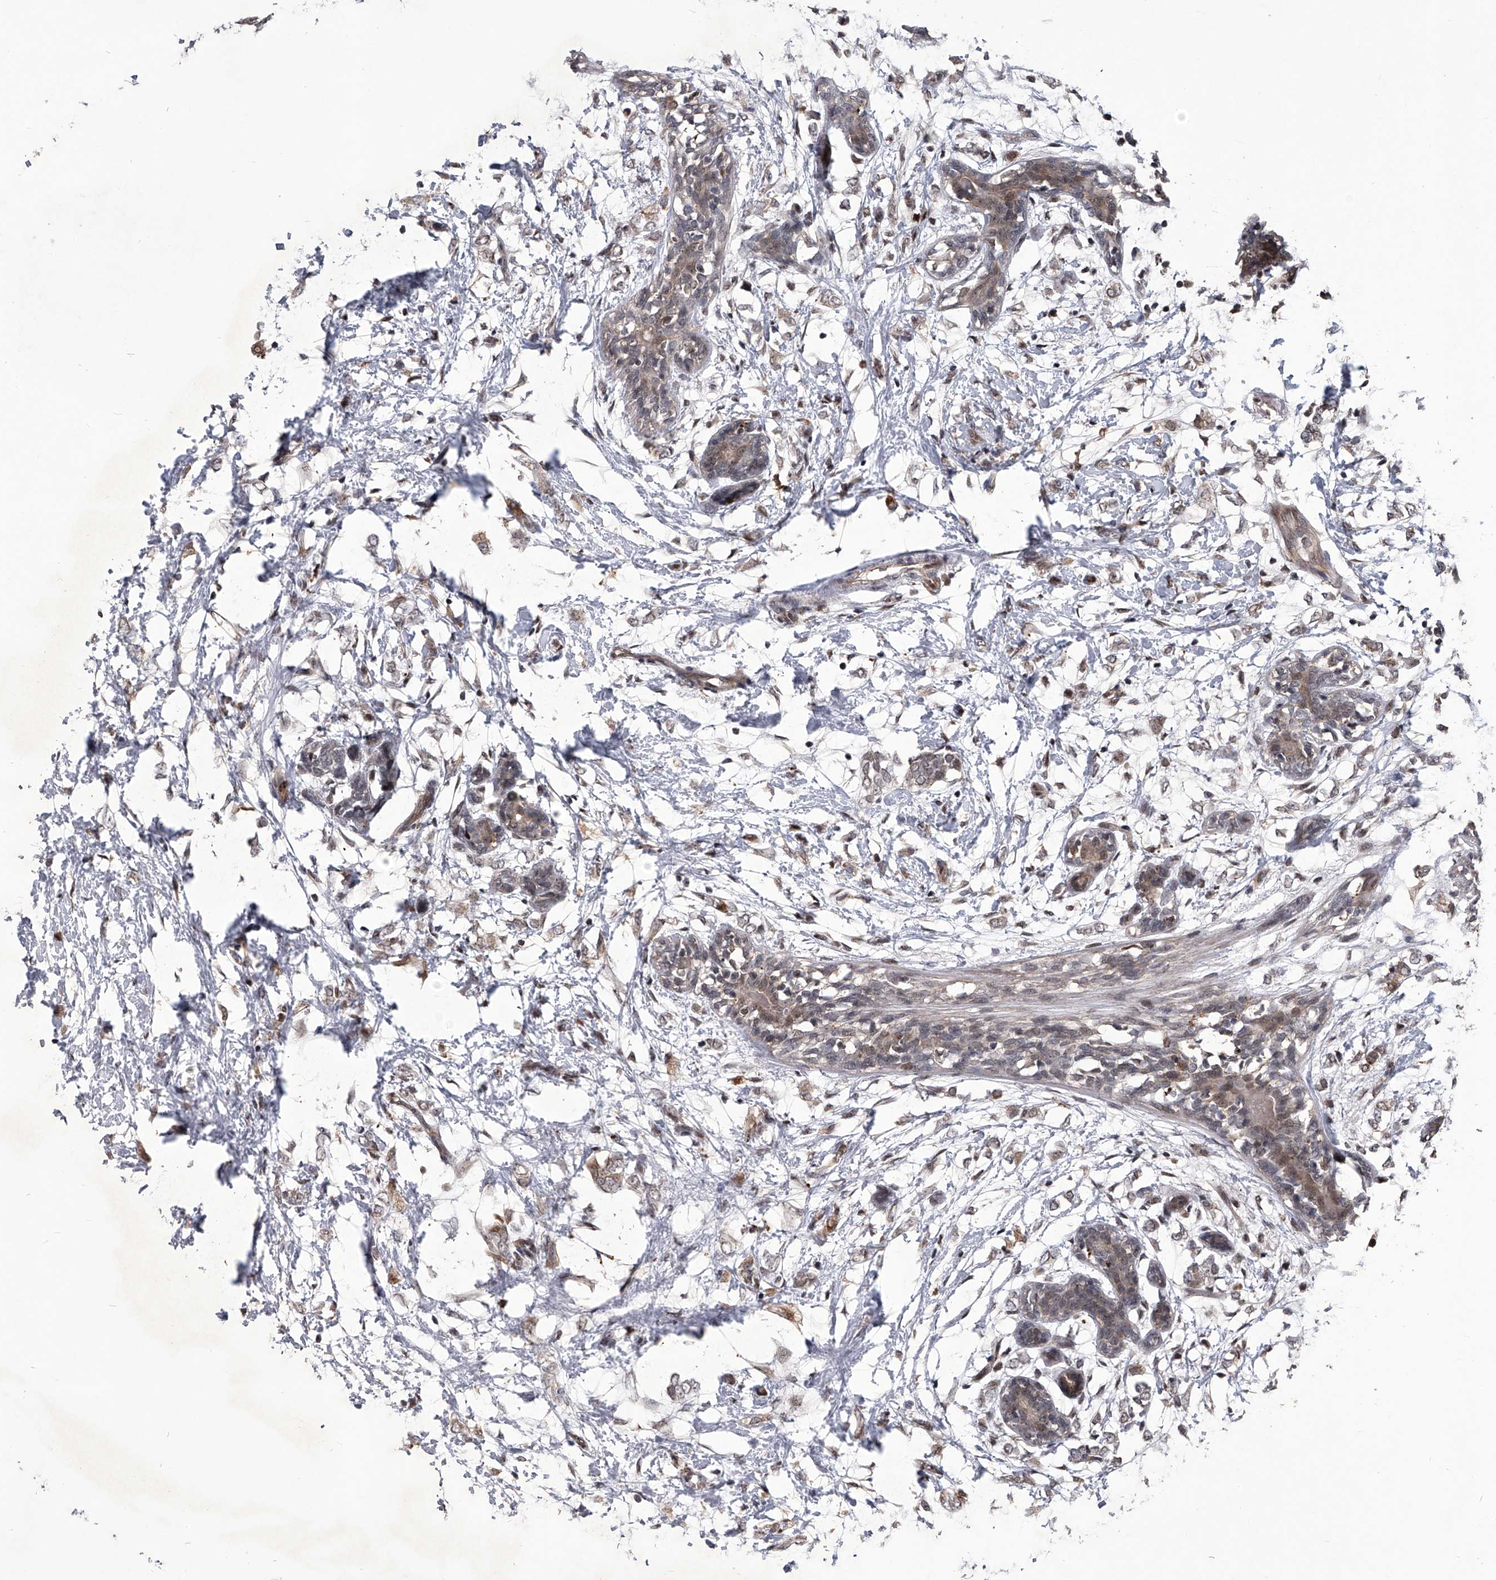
{"staining": {"intensity": "weak", "quantity": "25%-75%", "location": "cytoplasmic/membranous,nuclear"}, "tissue": "breast cancer", "cell_type": "Tumor cells", "image_type": "cancer", "snomed": [{"axis": "morphology", "description": "Normal tissue, NOS"}, {"axis": "morphology", "description": "Lobular carcinoma"}, {"axis": "topography", "description": "Breast"}], "caption": "Immunohistochemical staining of breast lobular carcinoma reveals low levels of weak cytoplasmic/membranous and nuclear staining in approximately 25%-75% of tumor cells.", "gene": "CMTR1", "patient": {"sex": "female", "age": 47}}